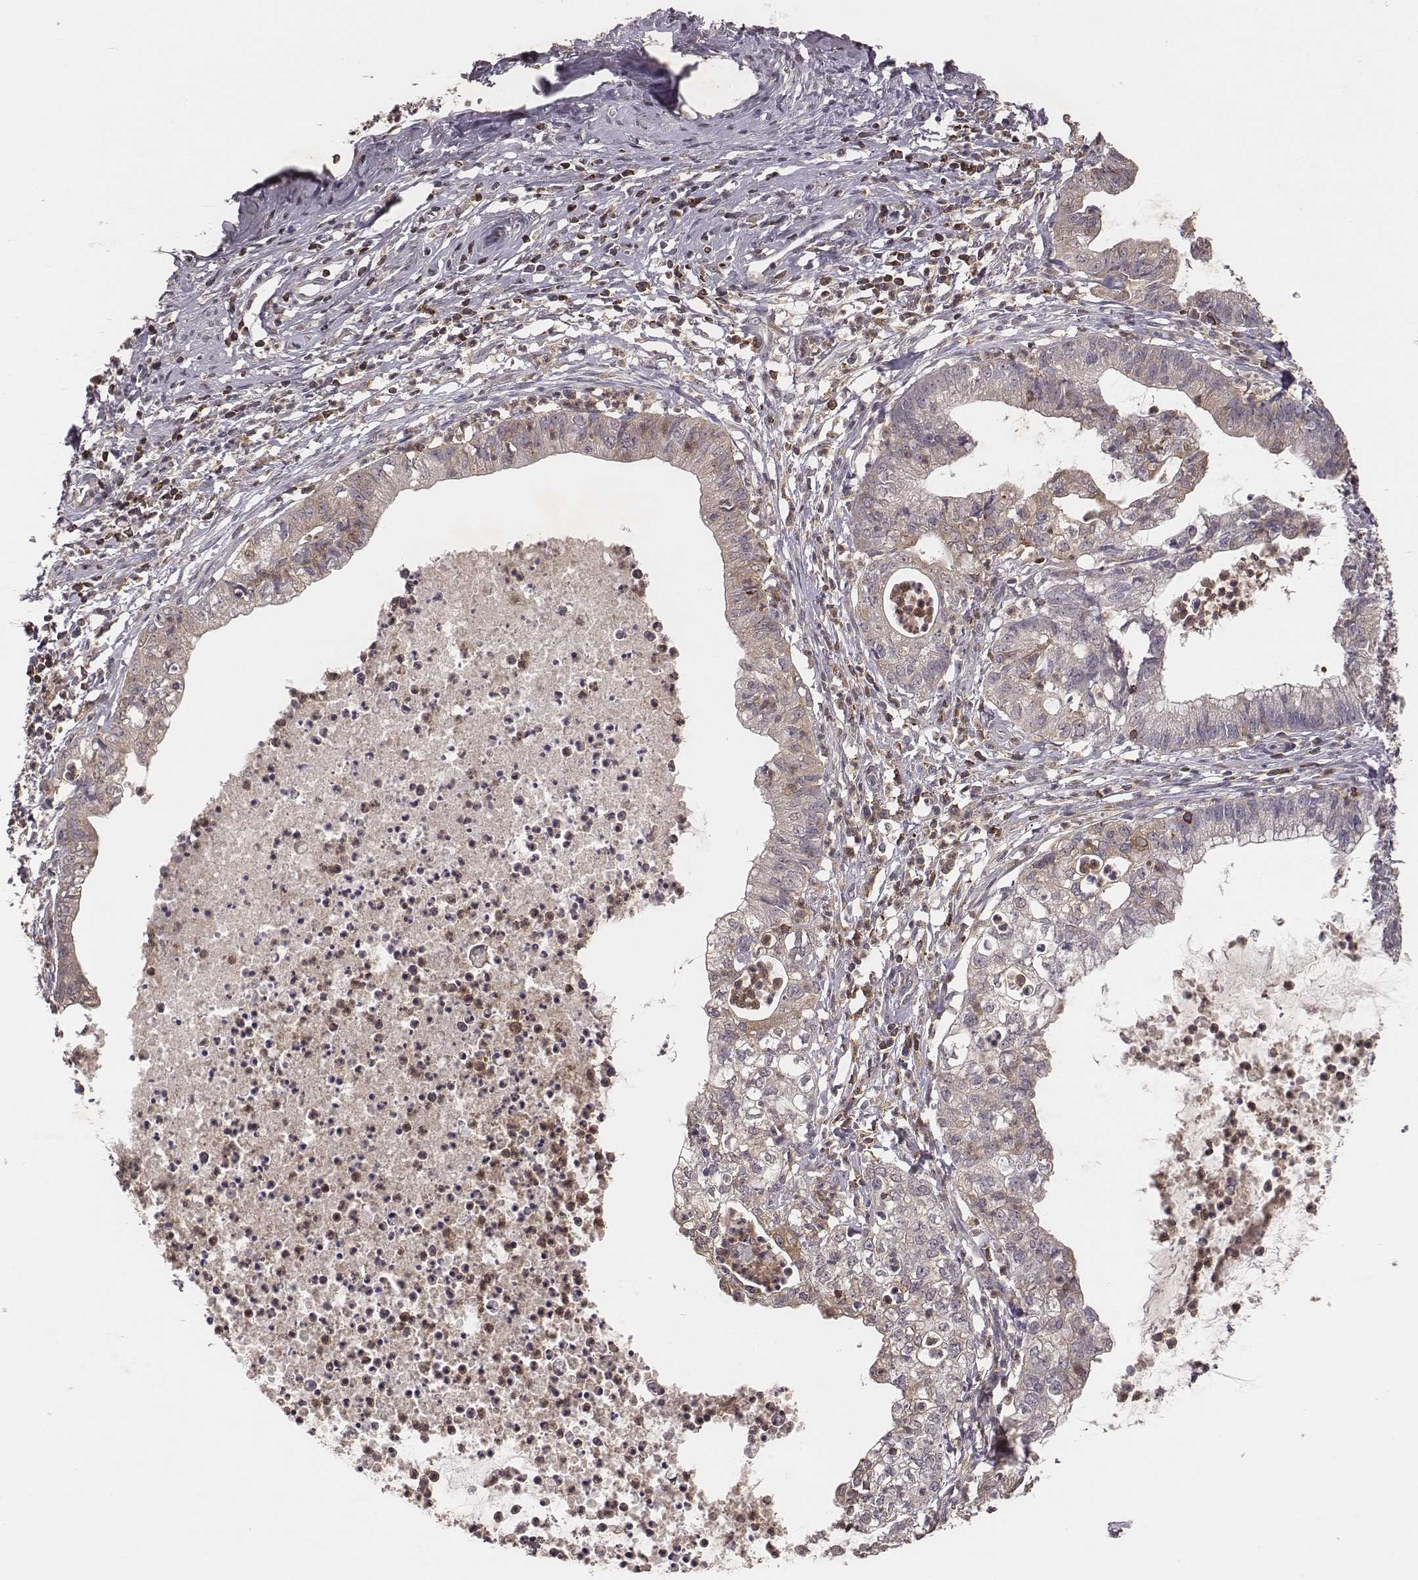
{"staining": {"intensity": "negative", "quantity": "none", "location": "none"}, "tissue": "cervical cancer", "cell_type": "Tumor cells", "image_type": "cancer", "snomed": [{"axis": "morphology", "description": "Normal tissue, NOS"}, {"axis": "morphology", "description": "Adenocarcinoma, NOS"}, {"axis": "topography", "description": "Cervix"}], "caption": "A histopathology image of human cervical adenocarcinoma is negative for staining in tumor cells.", "gene": "PILRA", "patient": {"sex": "female", "age": 38}}